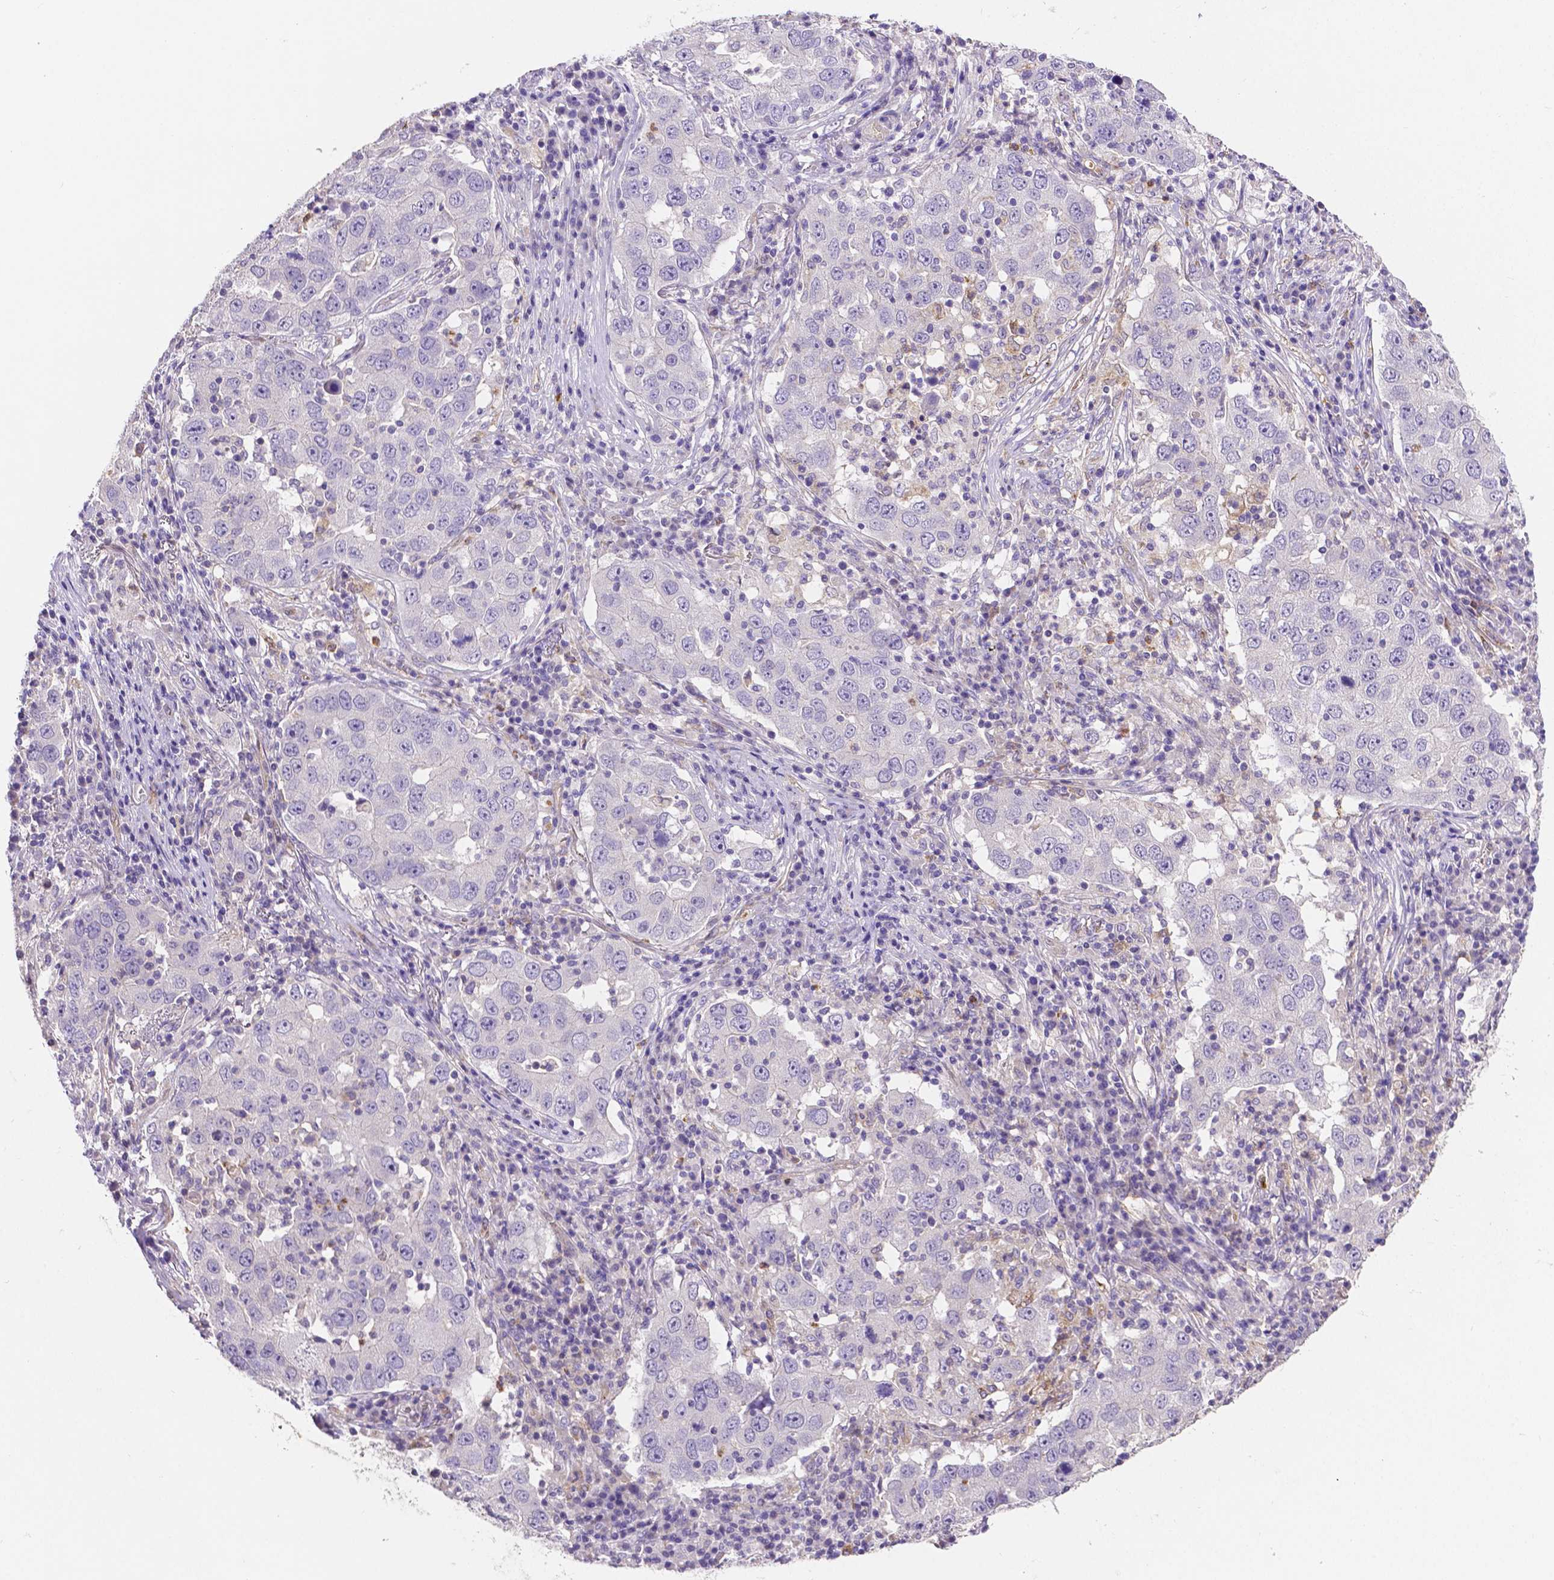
{"staining": {"intensity": "negative", "quantity": "none", "location": "none"}, "tissue": "lung cancer", "cell_type": "Tumor cells", "image_type": "cancer", "snomed": [{"axis": "morphology", "description": "Adenocarcinoma, NOS"}, {"axis": "topography", "description": "Lung"}], "caption": "Adenocarcinoma (lung) was stained to show a protein in brown. There is no significant positivity in tumor cells.", "gene": "MMP9", "patient": {"sex": "male", "age": 73}}